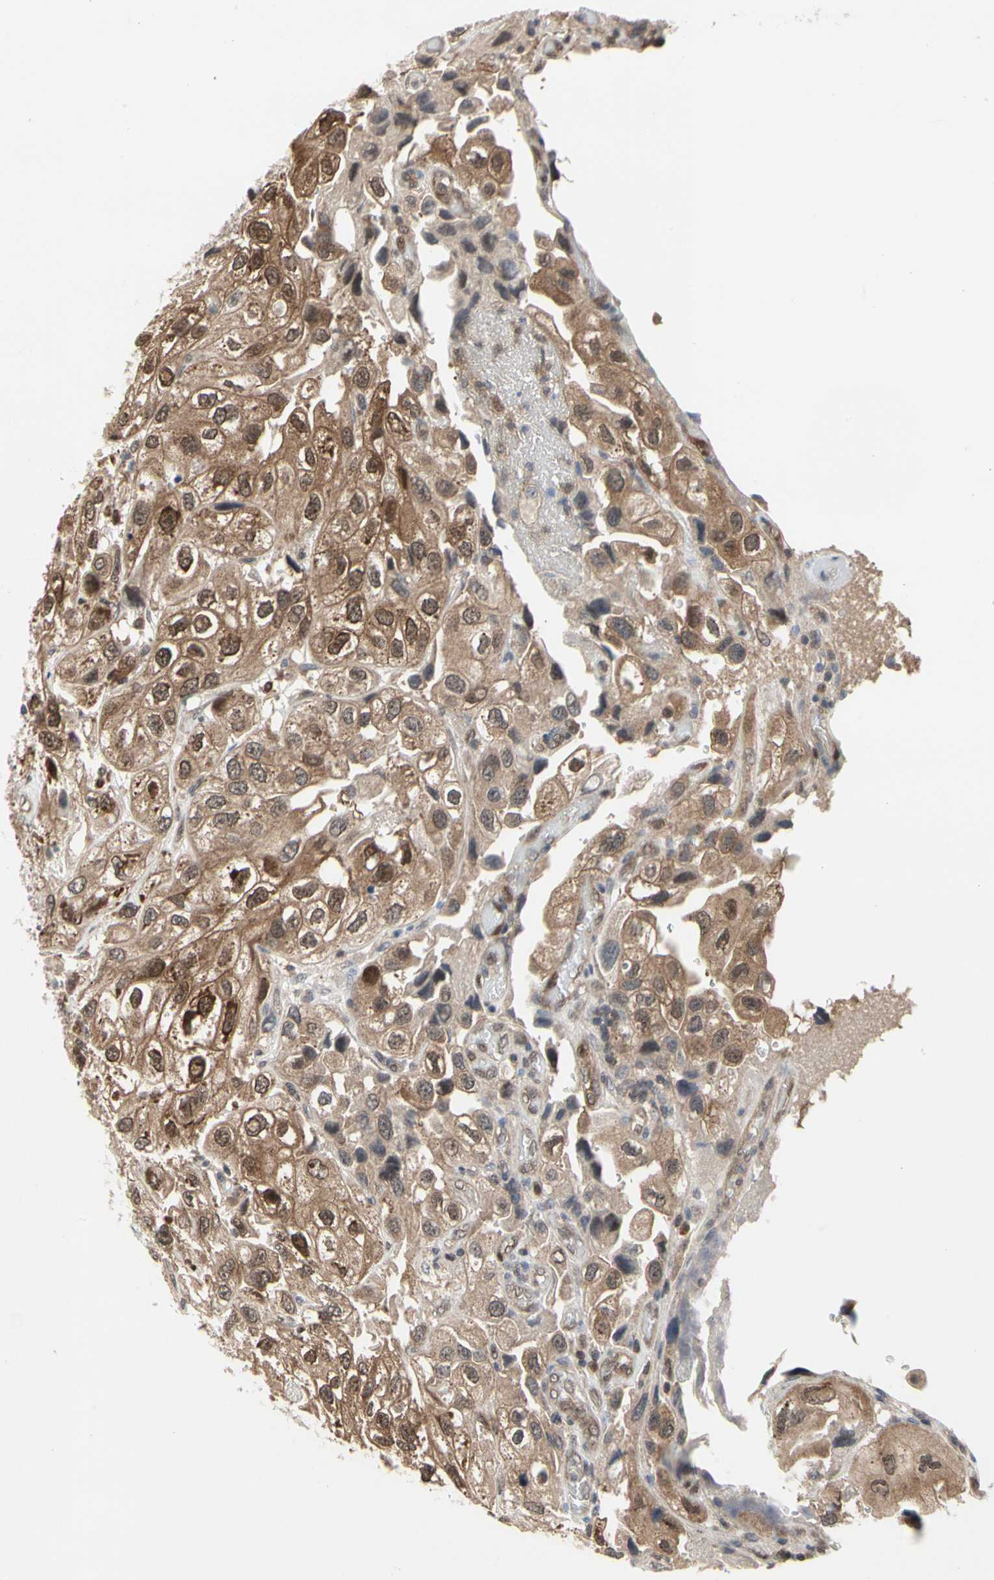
{"staining": {"intensity": "strong", "quantity": ">75%", "location": "cytoplasmic/membranous,nuclear"}, "tissue": "urothelial cancer", "cell_type": "Tumor cells", "image_type": "cancer", "snomed": [{"axis": "morphology", "description": "Urothelial carcinoma, High grade"}, {"axis": "topography", "description": "Urinary bladder"}], "caption": "Immunohistochemical staining of human urothelial cancer reveals high levels of strong cytoplasmic/membranous and nuclear staining in about >75% of tumor cells. (DAB IHC with brightfield microscopy, high magnification).", "gene": "CDK5", "patient": {"sex": "female", "age": 64}}